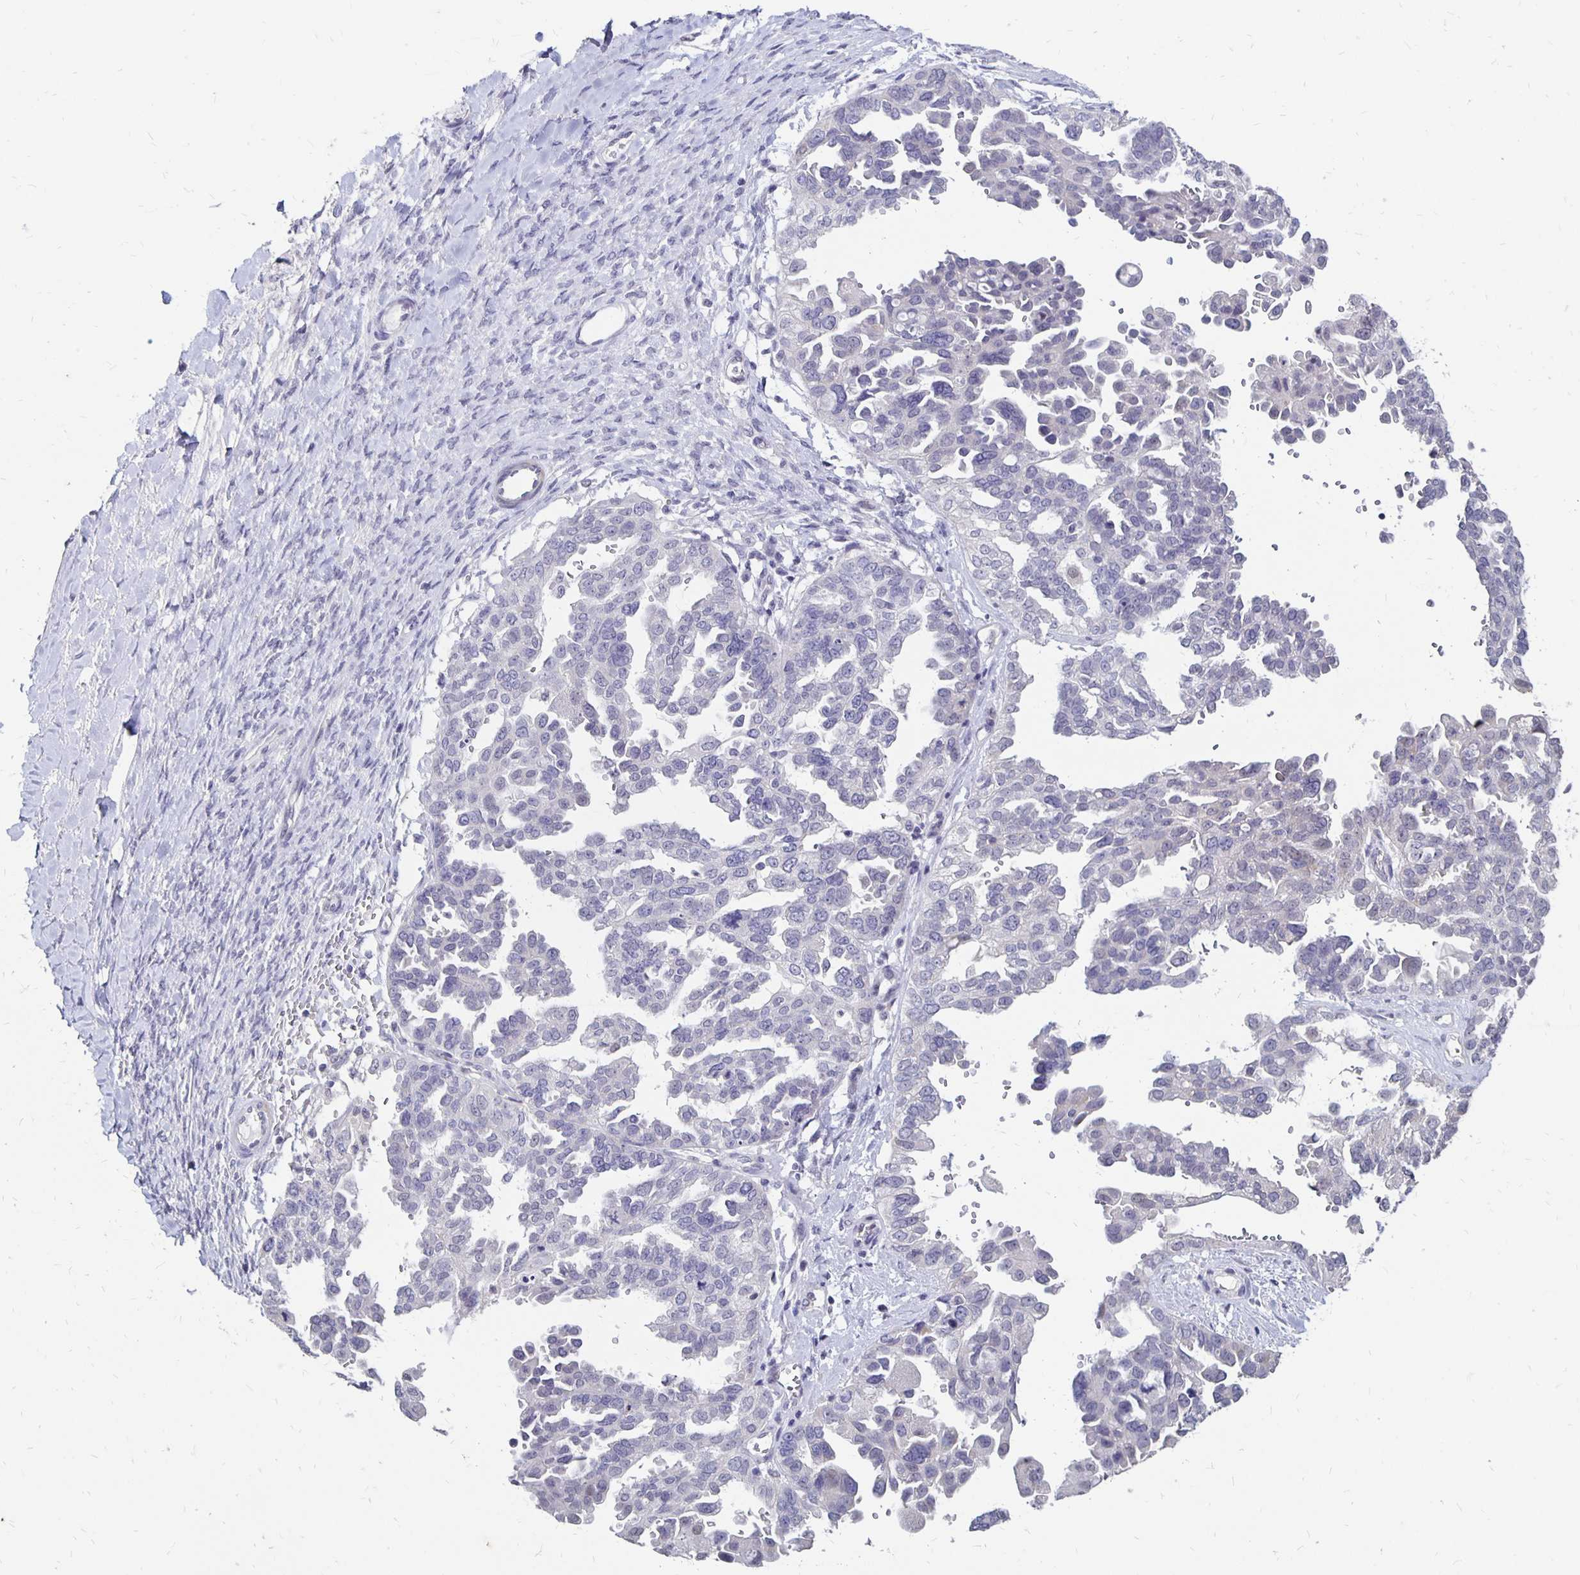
{"staining": {"intensity": "negative", "quantity": "none", "location": "none"}, "tissue": "ovarian cancer", "cell_type": "Tumor cells", "image_type": "cancer", "snomed": [{"axis": "morphology", "description": "Cystadenocarcinoma, serous, NOS"}, {"axis": "topography", "description": "Ovary"}], "caption": "Ovarian serous cystadenocarcinoma stained for a protein using immunohistochemistry reveals no expression tumor cells.", "gene": "ATOSB", "patient": {"sex": "female", "age": 53}}